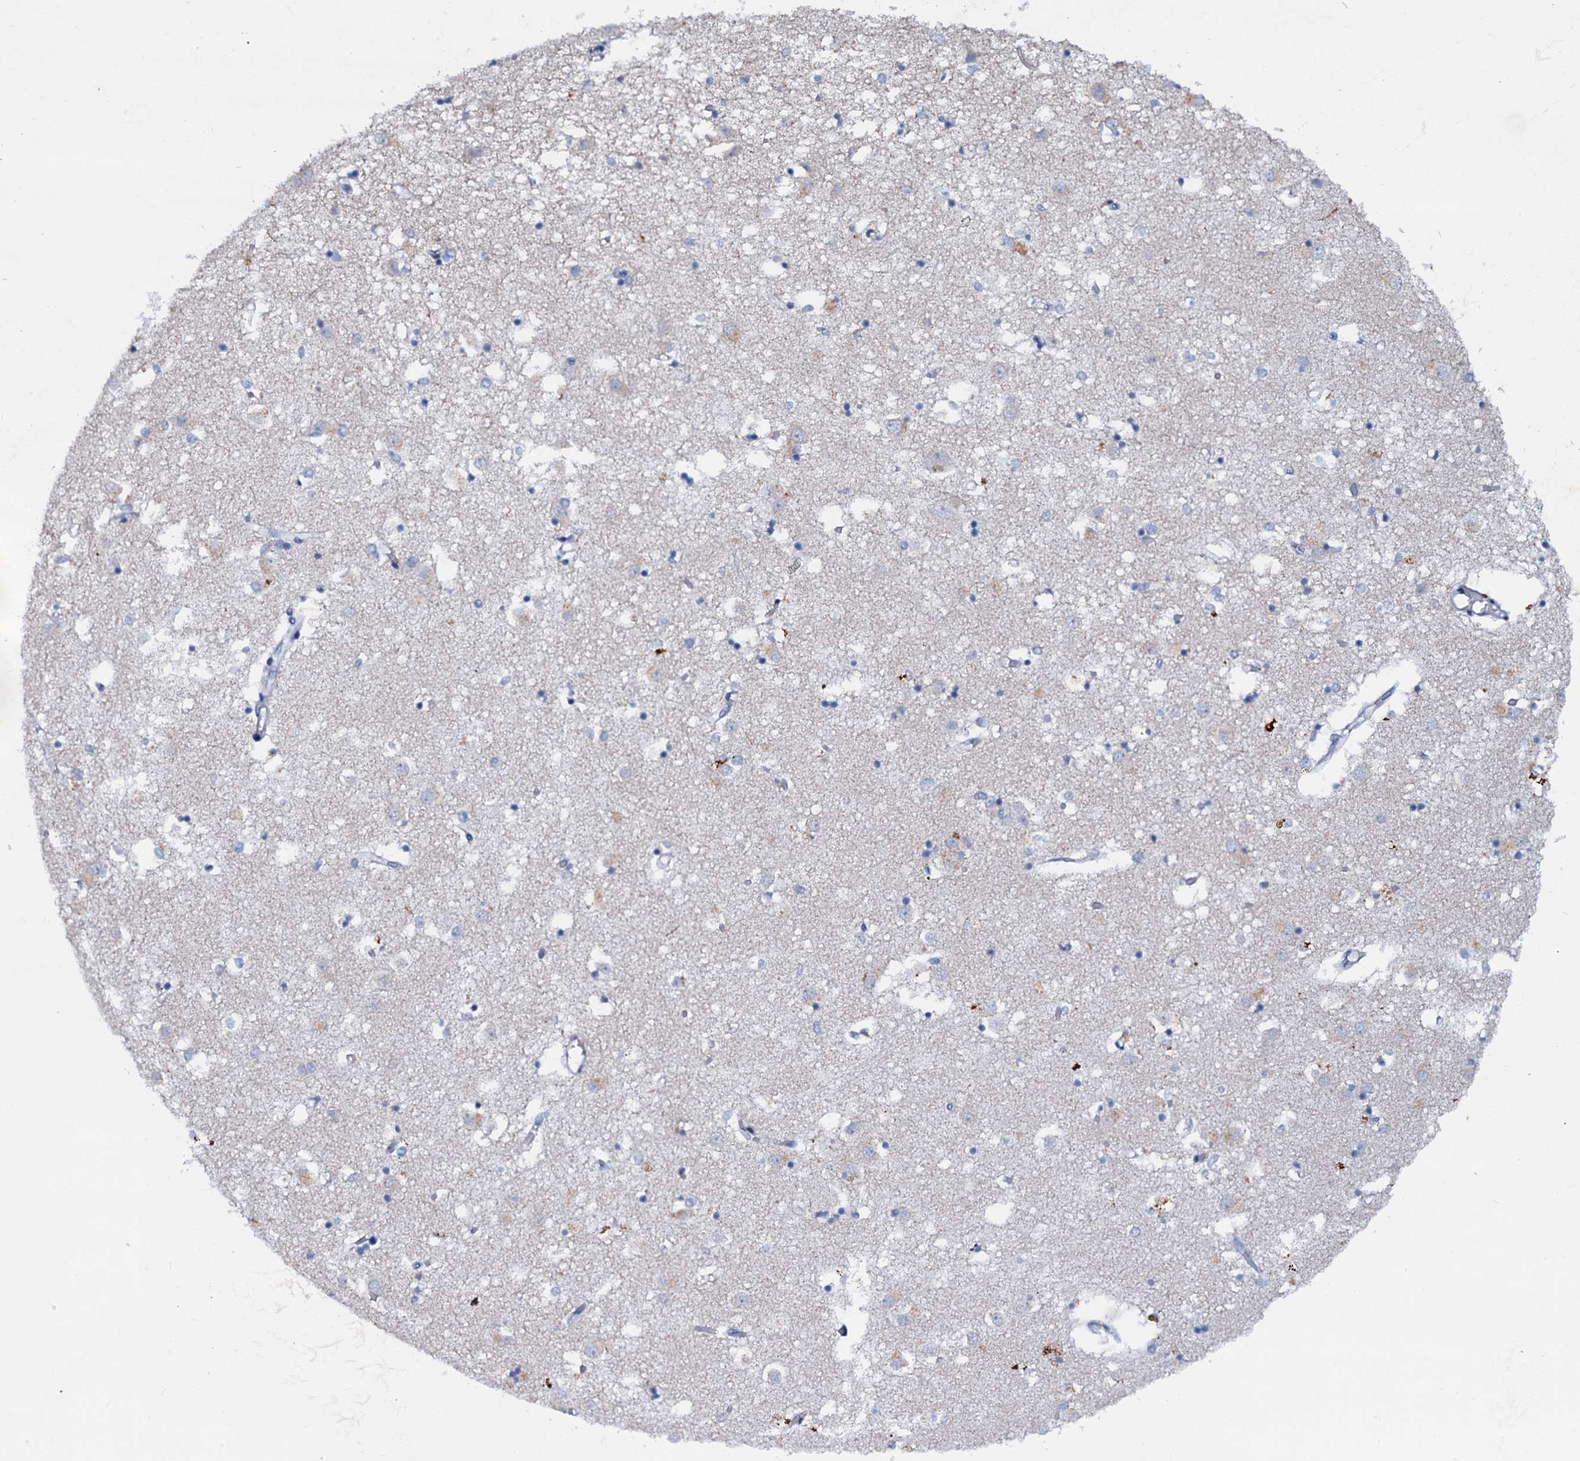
{"staining": {"intensity": "negative", "quantity": "none", "location": "none"}, "tissue": "caudate", "cell_type": "Glial cells", "image_type": "normal", "snomed": [{"axis": "morphology", "description": "Normal tissue, NOS"}, {"axis": "topography", "description": "Lateral ventricle wall"}], "caption": "This is a micrograph of IHC staining of normal caudate, which shows no expression in glial cells.", "gene": "SLC37A4", "patient": {"sex": "male", "age": 70}}